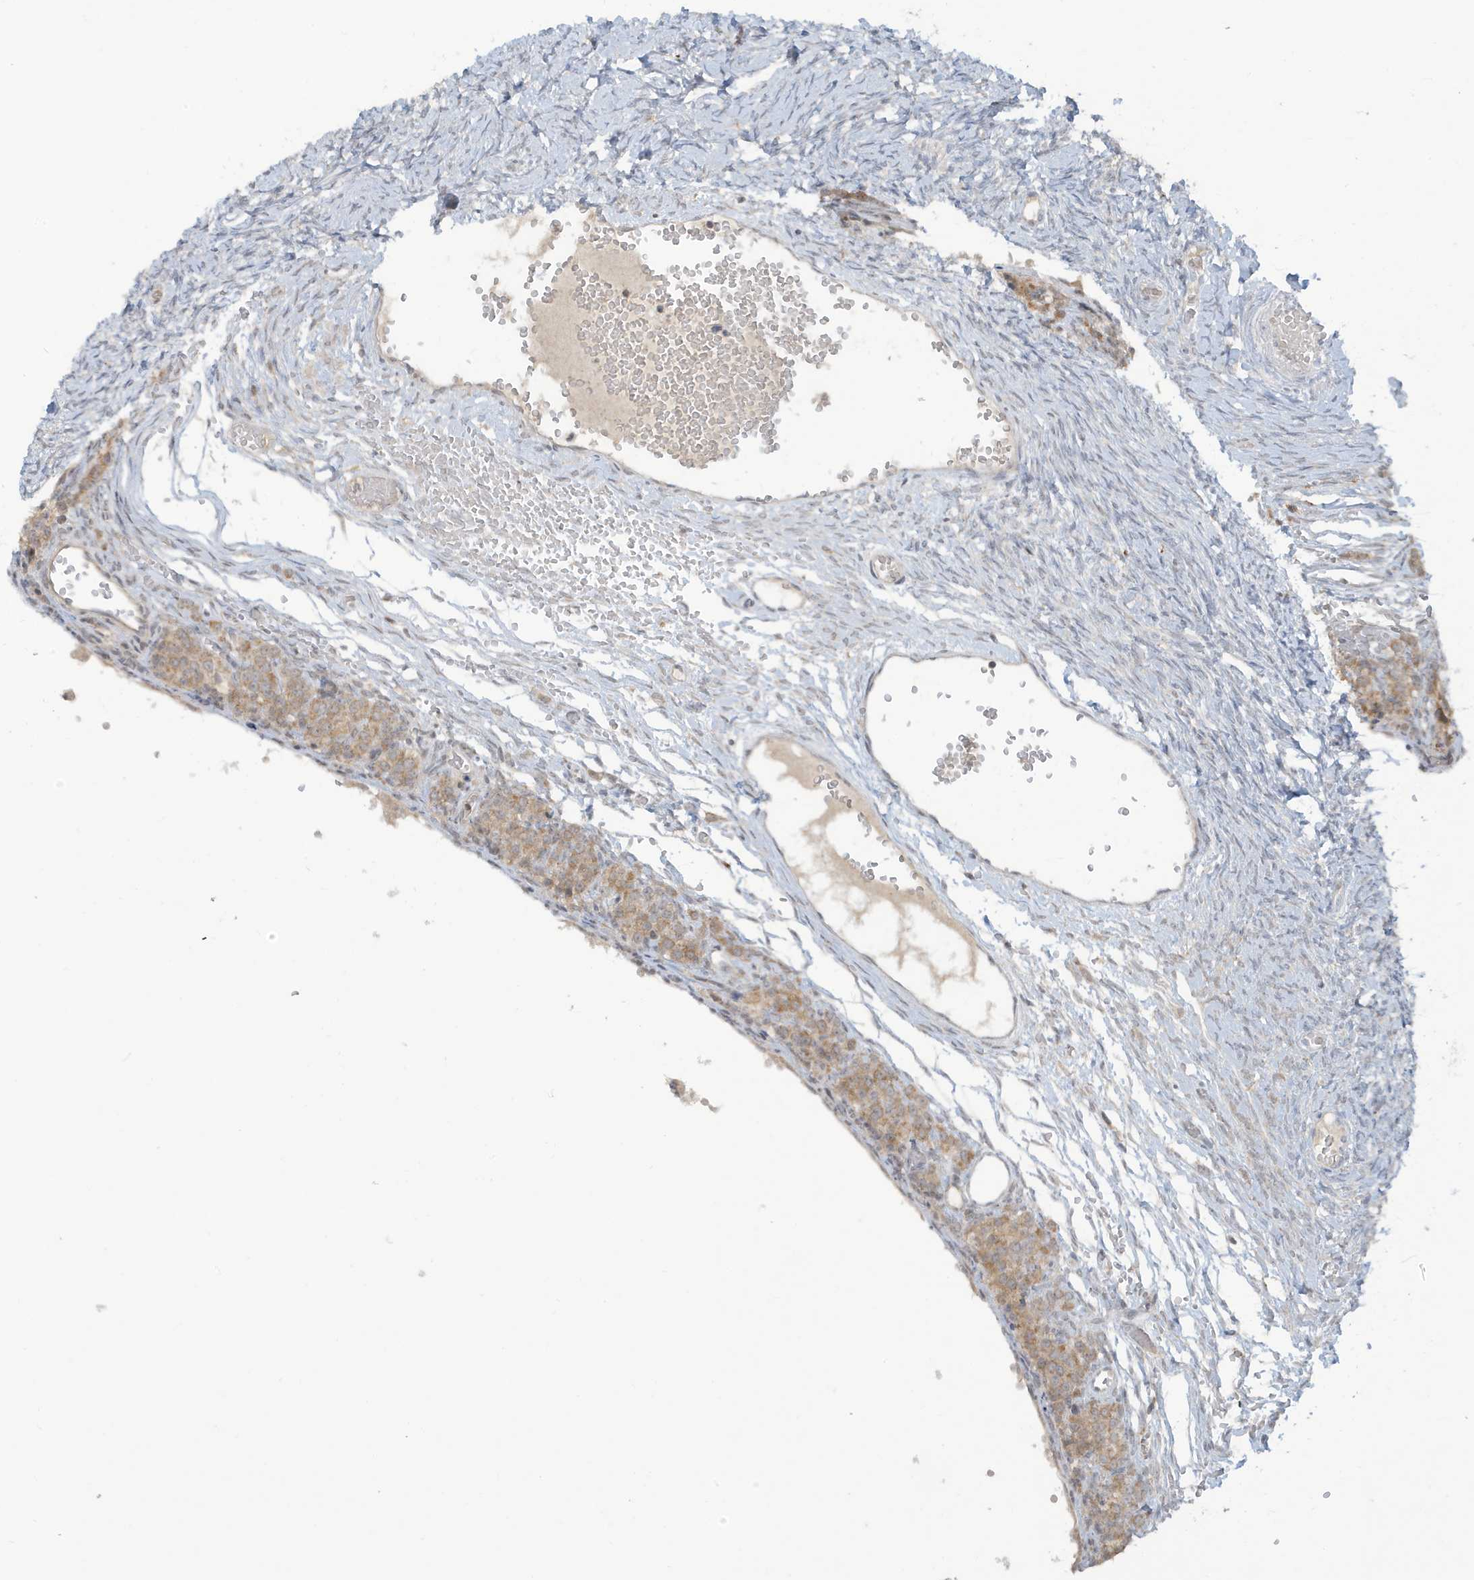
{"staining": {"intensity": "negative", "quantity": "none", "location": "none"}, "tissue": "ovary", "cell_type": "Ovarian stroma cells", "image_type": "normal", "snomed": [{"axis": "morphology", "description": "Adenocarcinoma, NOS"}, {"axis": "topography", "description": "Endometrium"}], "caption": "An immunohistochemistry (IHC) image of normal ovary is shown. There is no staining in ovarian stroma cells of ovary.", "gene": "PRRT3", "patient": {"sex": "female", "age": 32}}